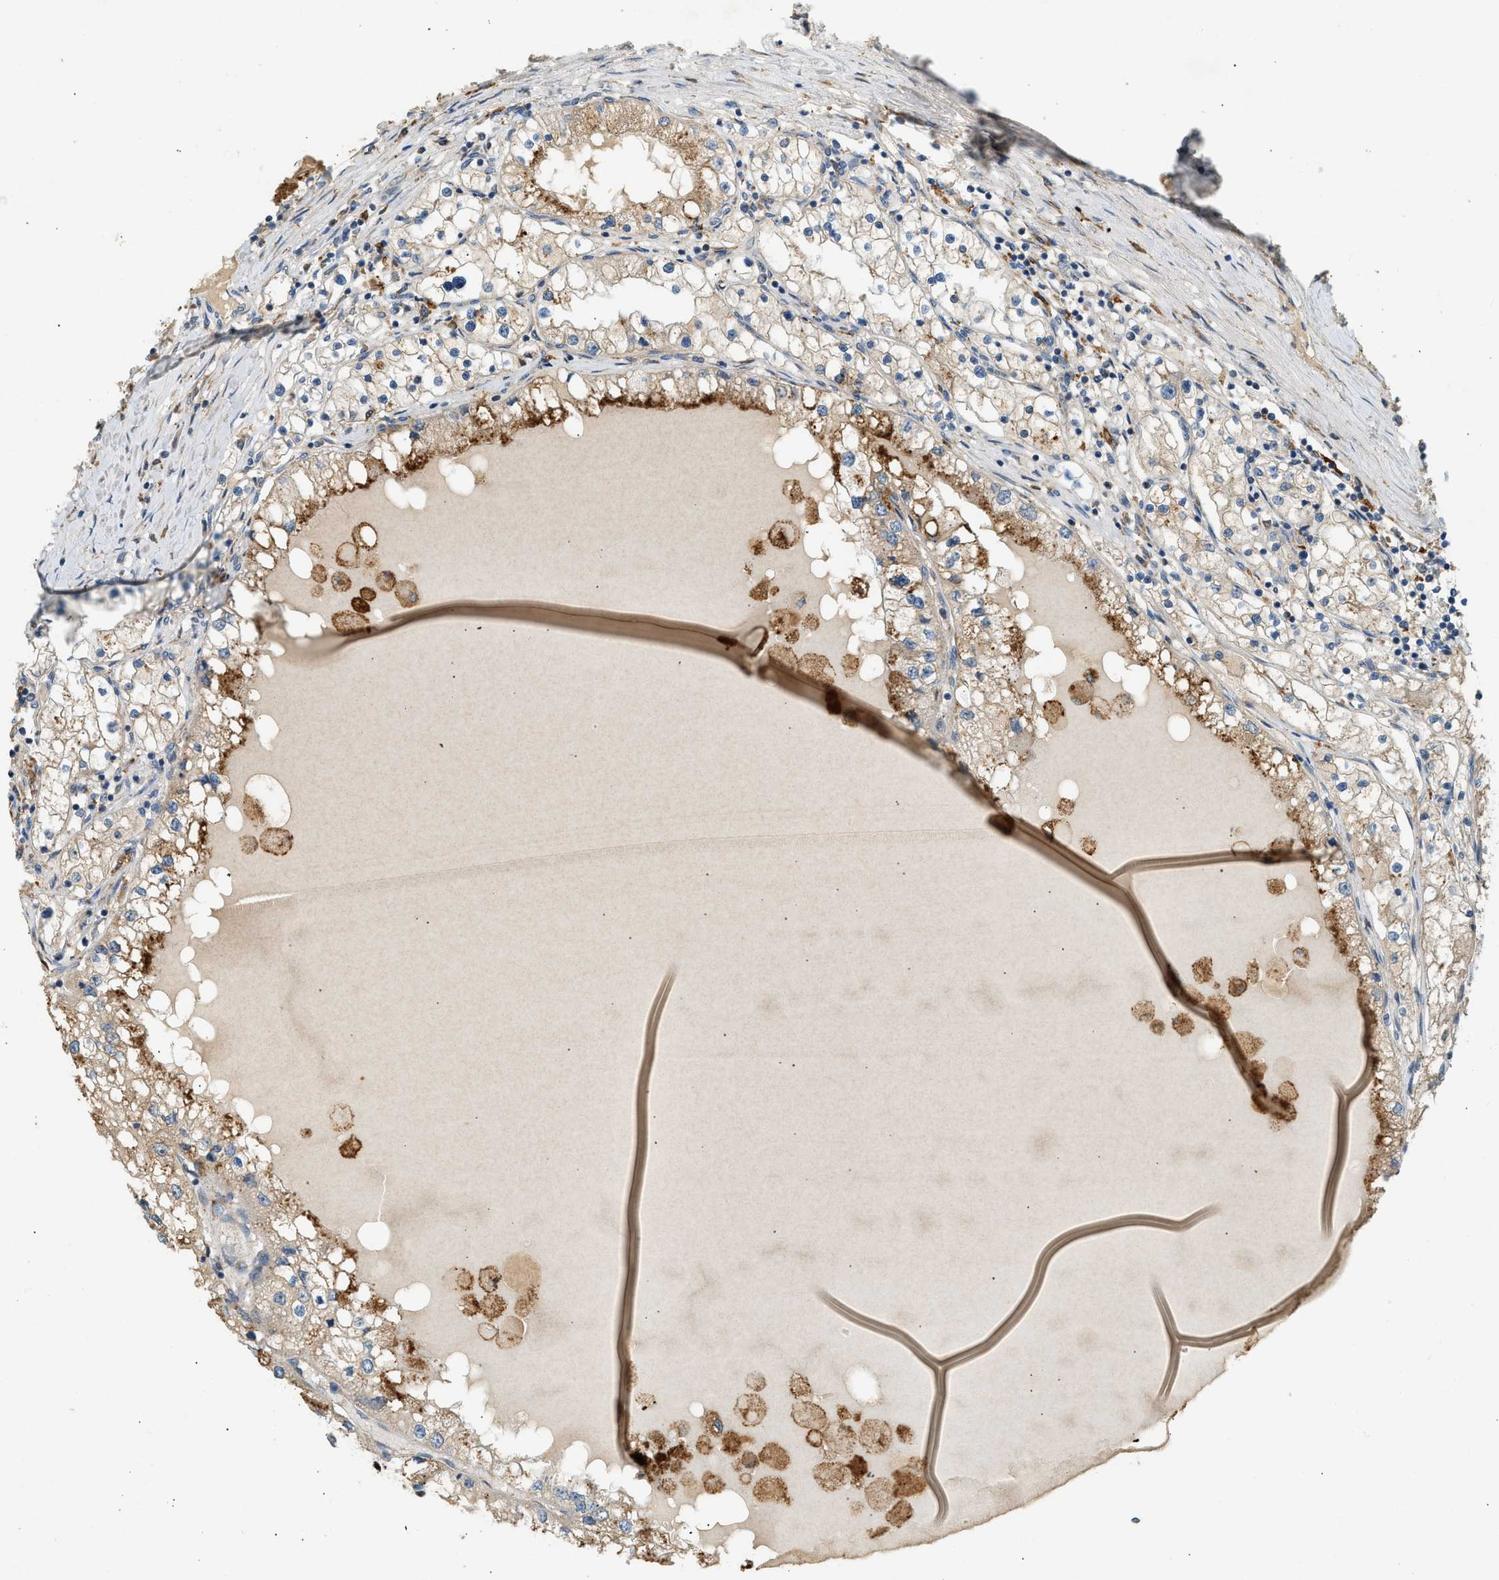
{"staining": {"intensity": "weak", "quantity": ">75%", "location": "cytoplasmic/membranous"}, "tissue": "renal cancer", "cell_type": "Tumor cells", "image_type": "cancer", "snomed": [{"axis": "morphology", "description": "Adenocarcinoma, NOS"}, {"axis": "topography", "description": "Kidney"}], "caption": "Renal cancer (adenocarcinoma) was stained to show a protein in brown. There is low levels of weak cytoplasmic/membranous positivity in approximately >75% of tumor cells.", "gene": "CTSB", "patient": {"sex": "male", "age": 68}}